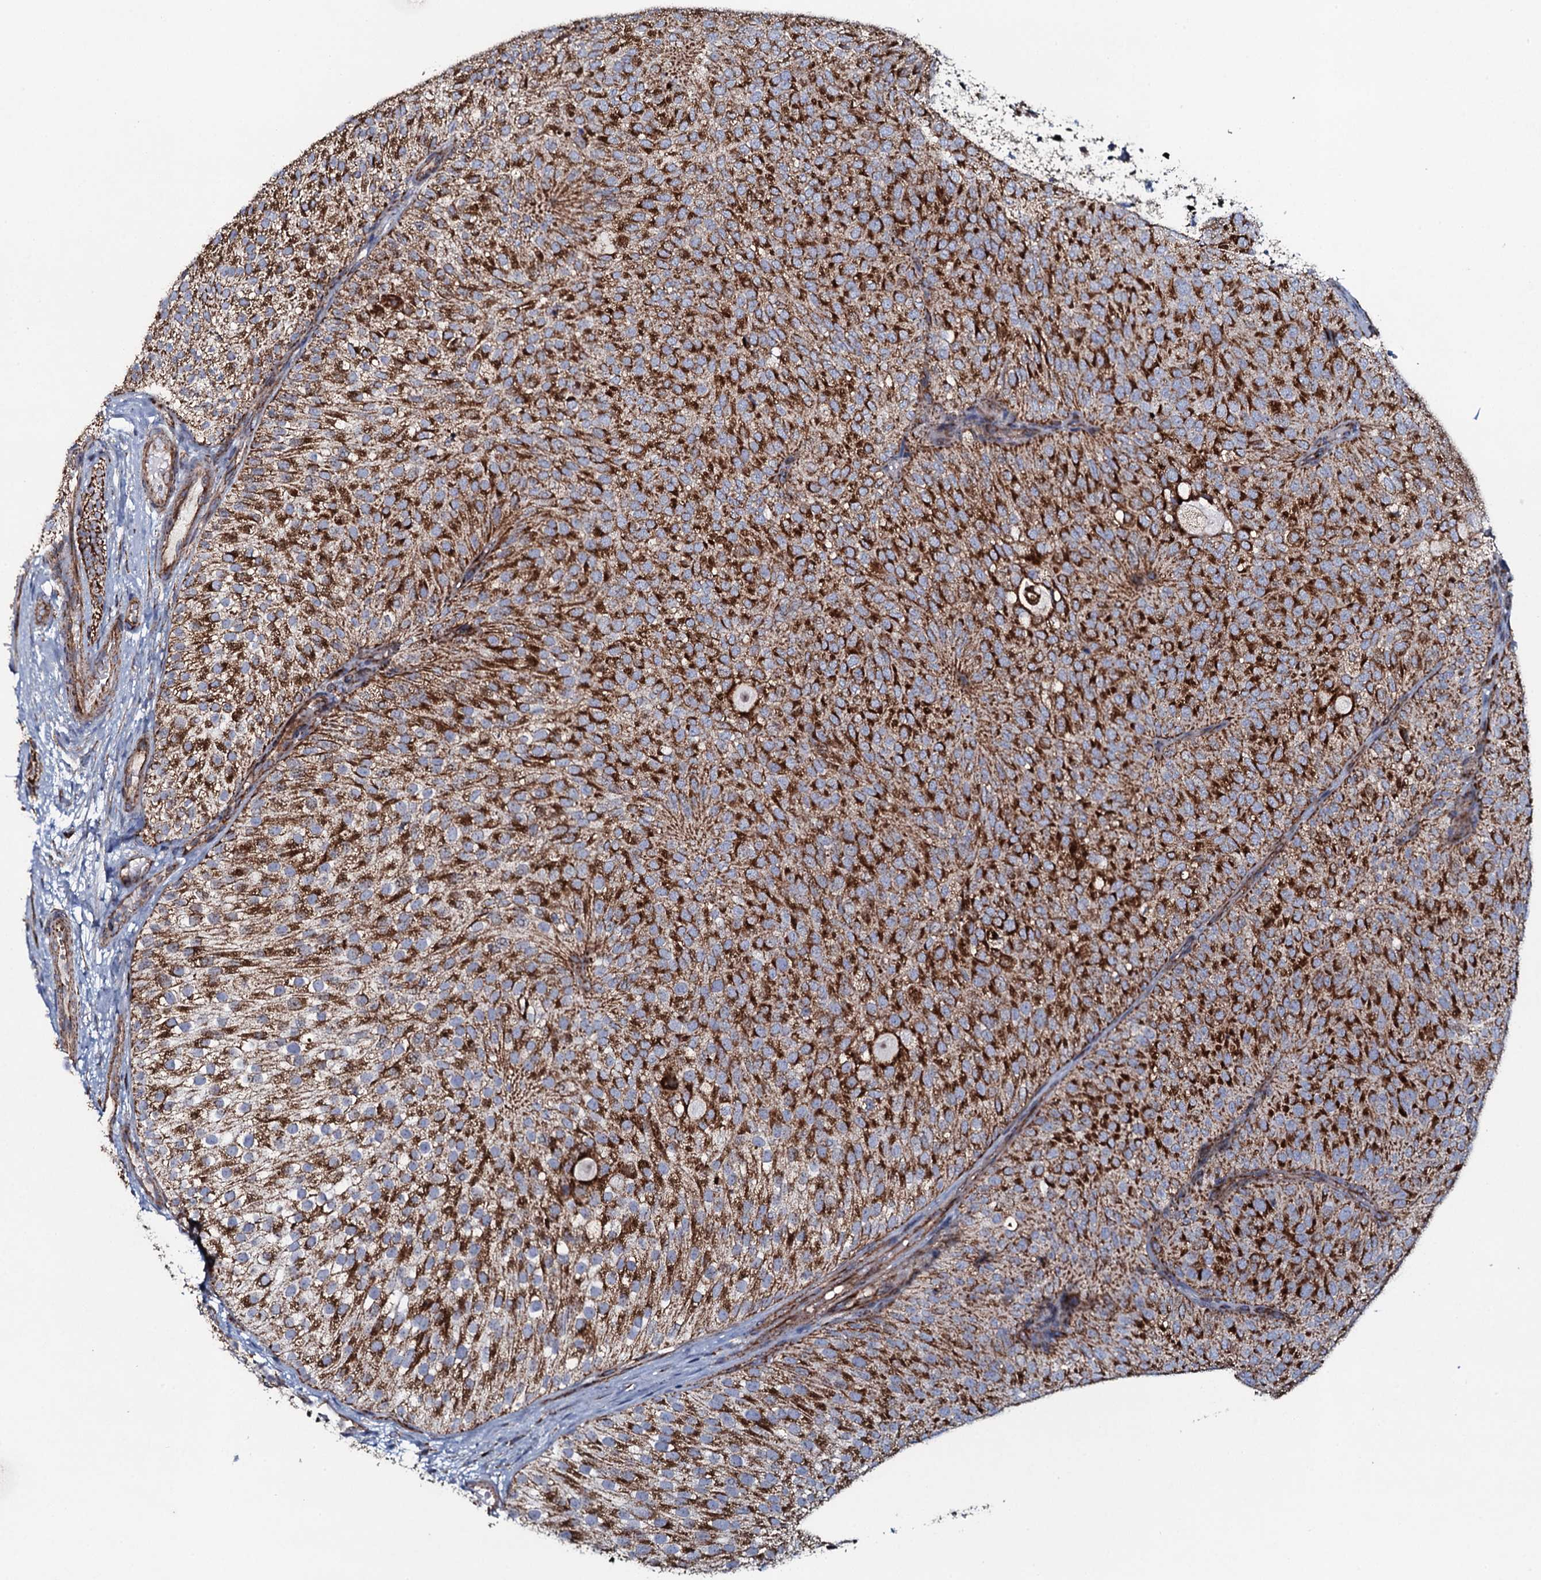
{"staining": {"intensity": "strong", "quantity": ">75%", "location": "cytoplasmic/membranous"}, "tissue": "urothelial cancer", "cell_type": "Tumor cells", "image_type": "cancer", "snomed": [{"axis": "morphology", "description": "Urothelial carcinoma, Low grade"}, {"axis": "topography", "description": "Urinary bladder"}], "caption": "This is an image of IHC staining of low-grade urothelial carcinoma, which shows strong expression in the cytoplasmic/membranous of tumor cells.", "gene": "EVC2", "patient": {"sex": "male", "age": 78}}